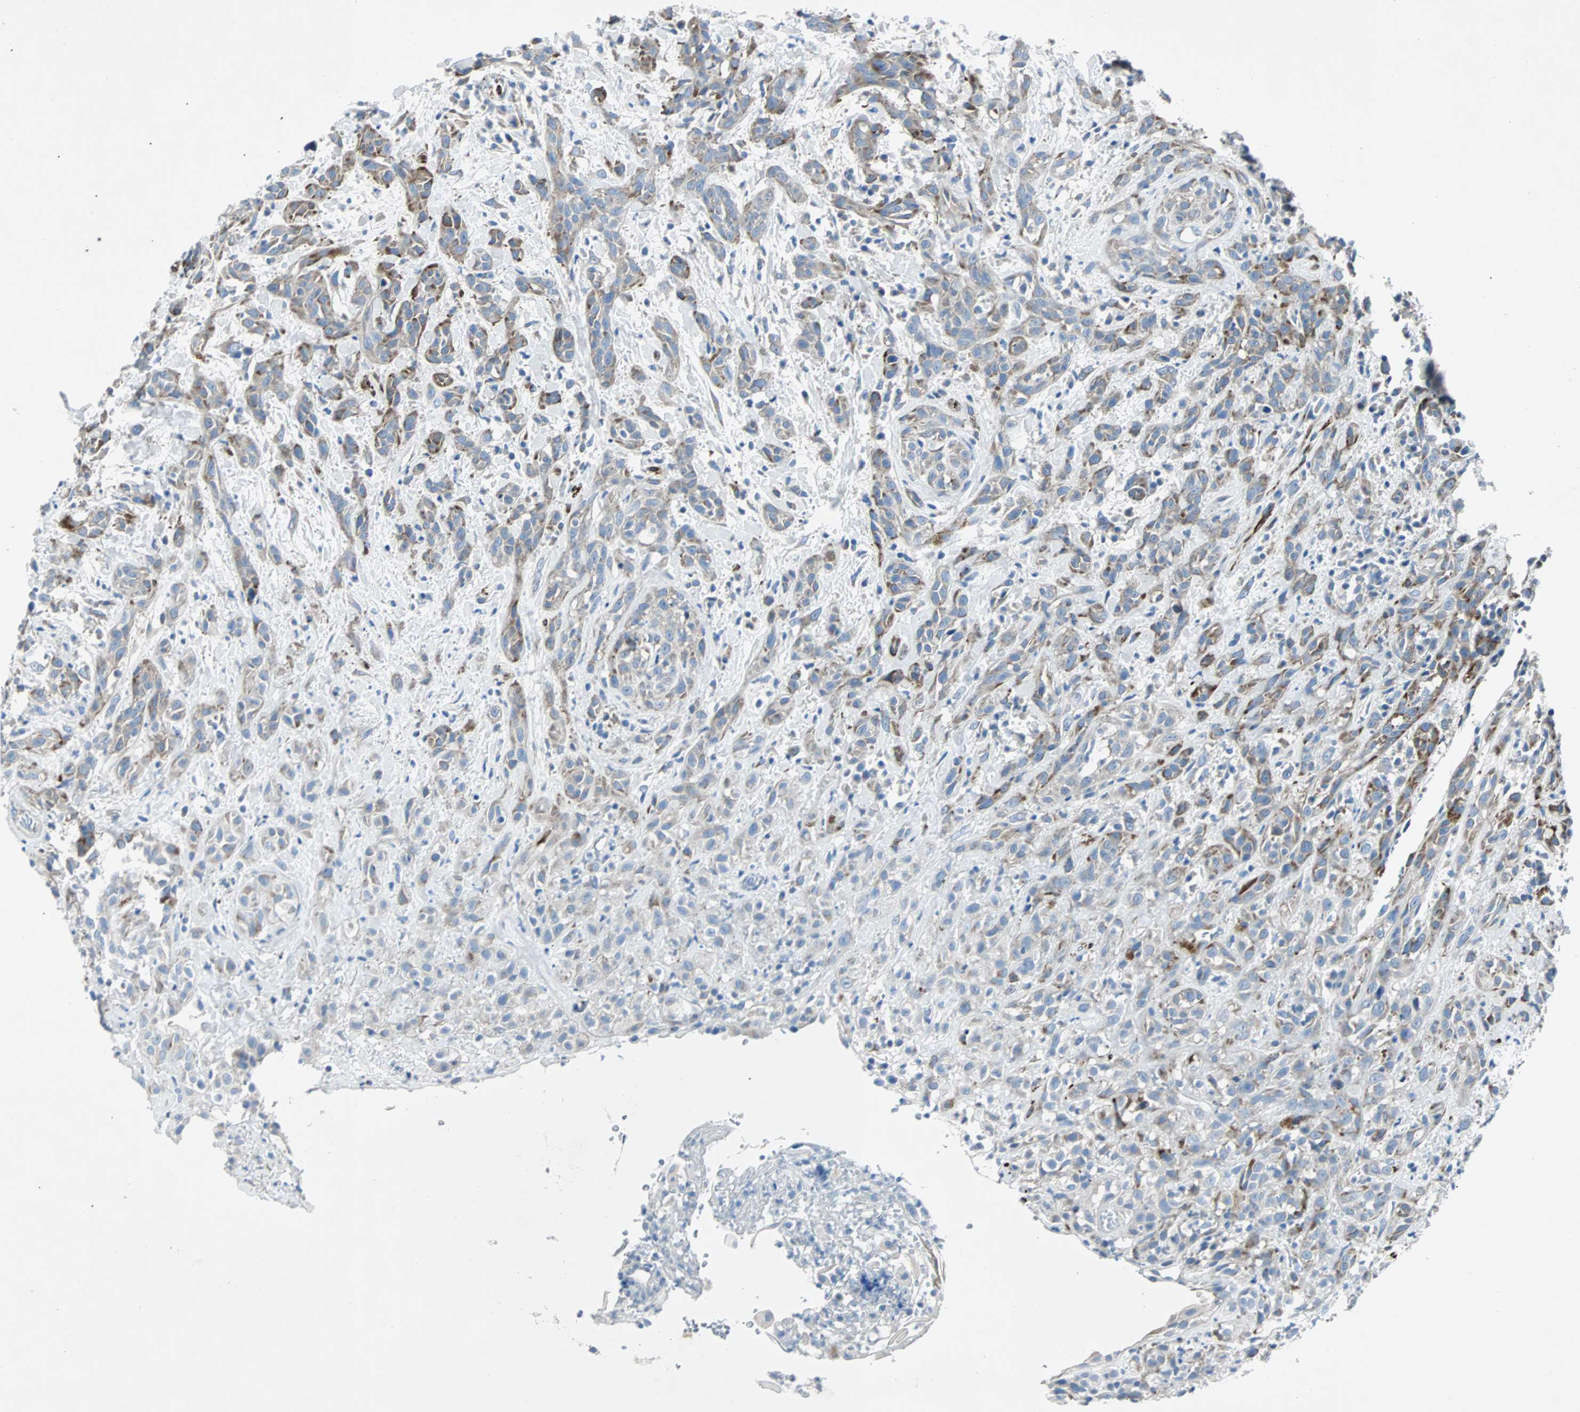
{"staining": {"intensity": "moderate", "quantity": ">75%", "location": "cytoplasmic/membranous"}, "tissue": "head and neck cancer", "cell_type": "Tumor cells", "image_type": "cancer", "snomed": [{"axis": "morphology", "description": "Squamous cell carcinoma, NOS"}, {"axis": "topography", "description": "Head-Neck"}], "caption": "Protein staining shows moderate cytoplasmic/membranous expression in approximately >75% of tumor cells in head and neck squamous cell carcinoma.", "gene": "BBC3", "patient": {"sex": "male", "age": 62}}